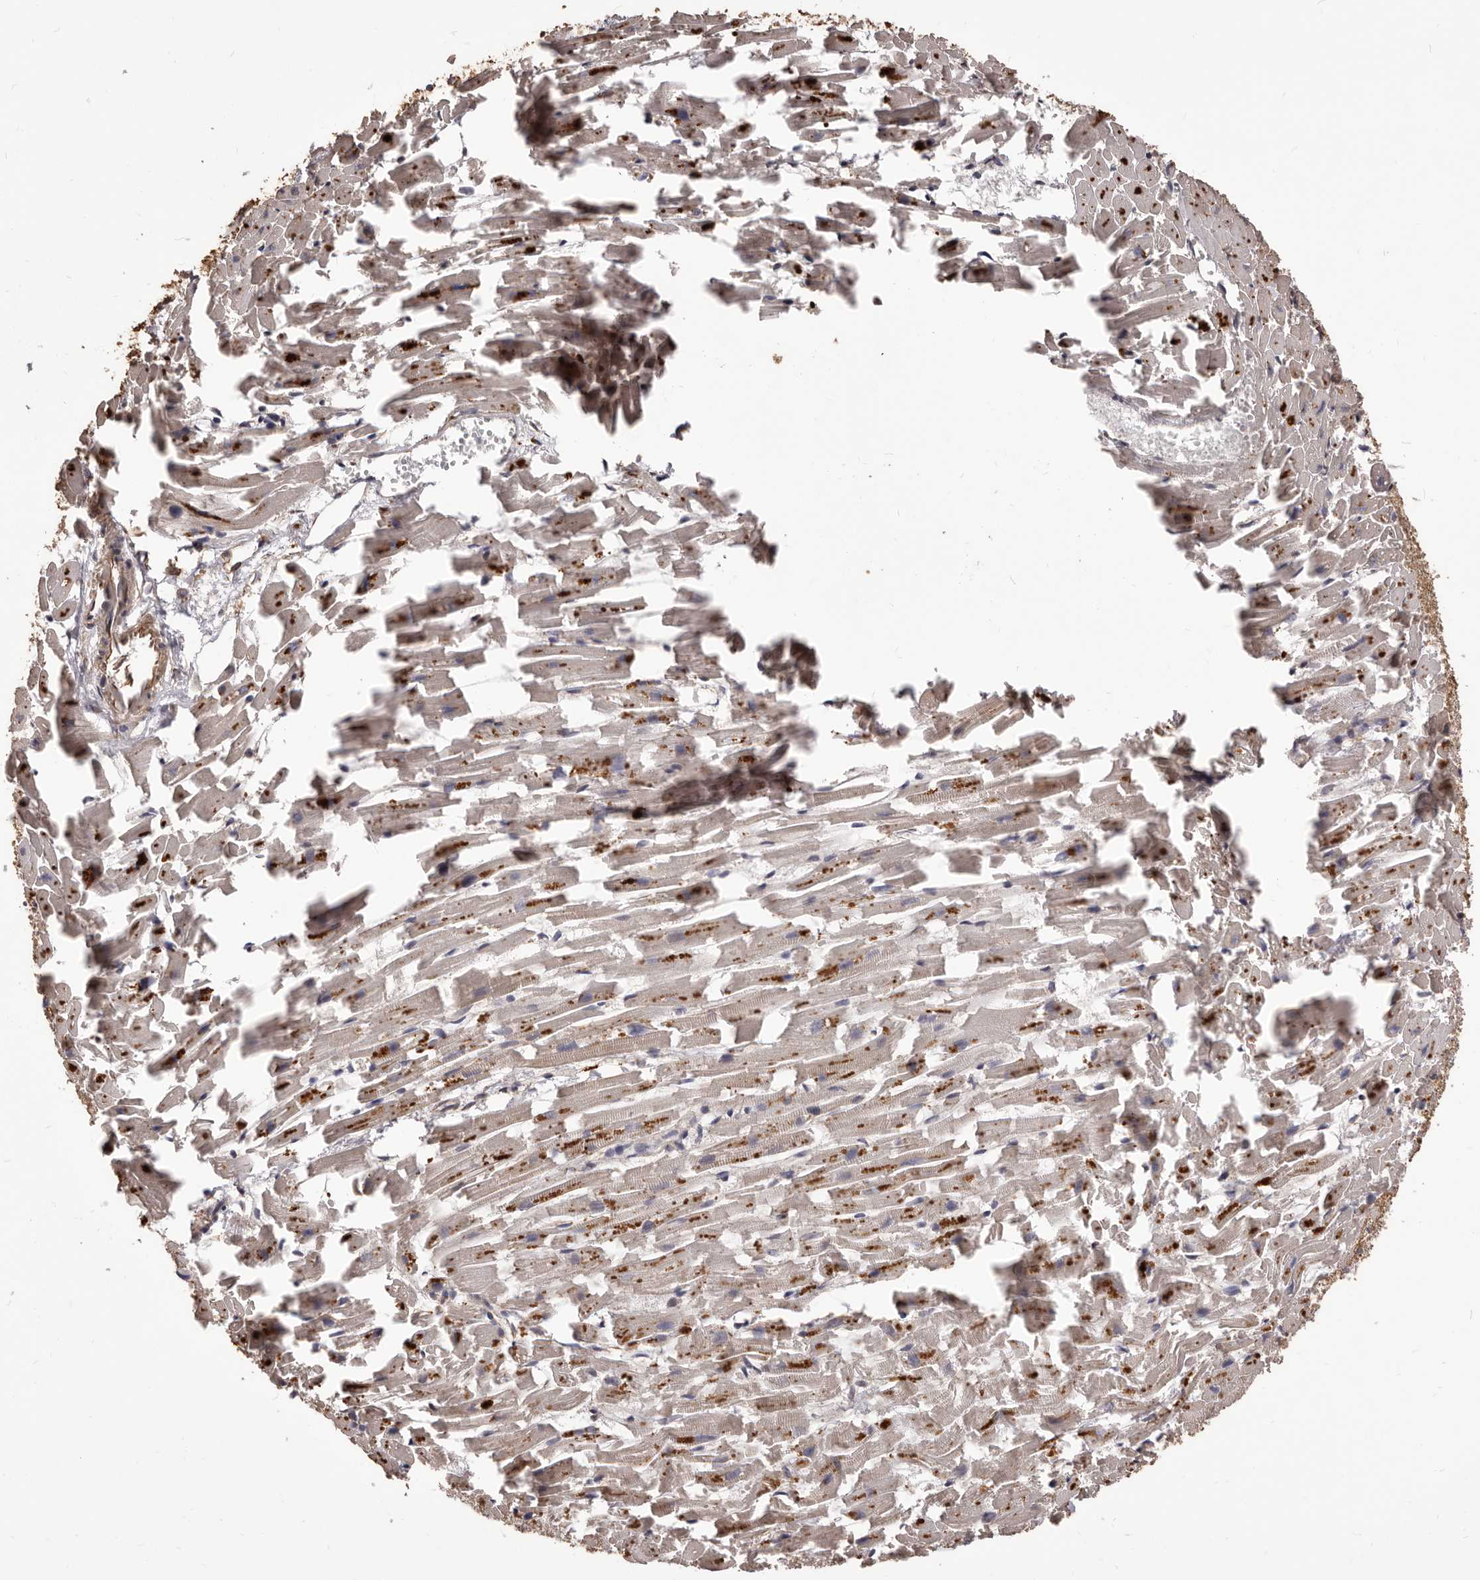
{"staining": {"intensity": "moderate", "quantity": "25%-75%", "location": "cytoplasmic/membranous"}, "tissue": "heart muscle", "cell_type": "Cardiomyocytes", "image_type": "normal", "snomed": [{"axis": "morphology", "description": "Normal tissue, NOS"}, {"axis": "topography", "description": "Heart"}], "caption": "The micrograph exhibits a brown stain indicating the presence of a protein in the cytoplasmic/membranous of cardiomyocytes in heart muscle. Ihc stains the protein of interest in brown and the nuclei are stained blue.", "gene": "ALPK1", "patient": {"sex": "female", "age": 64}}